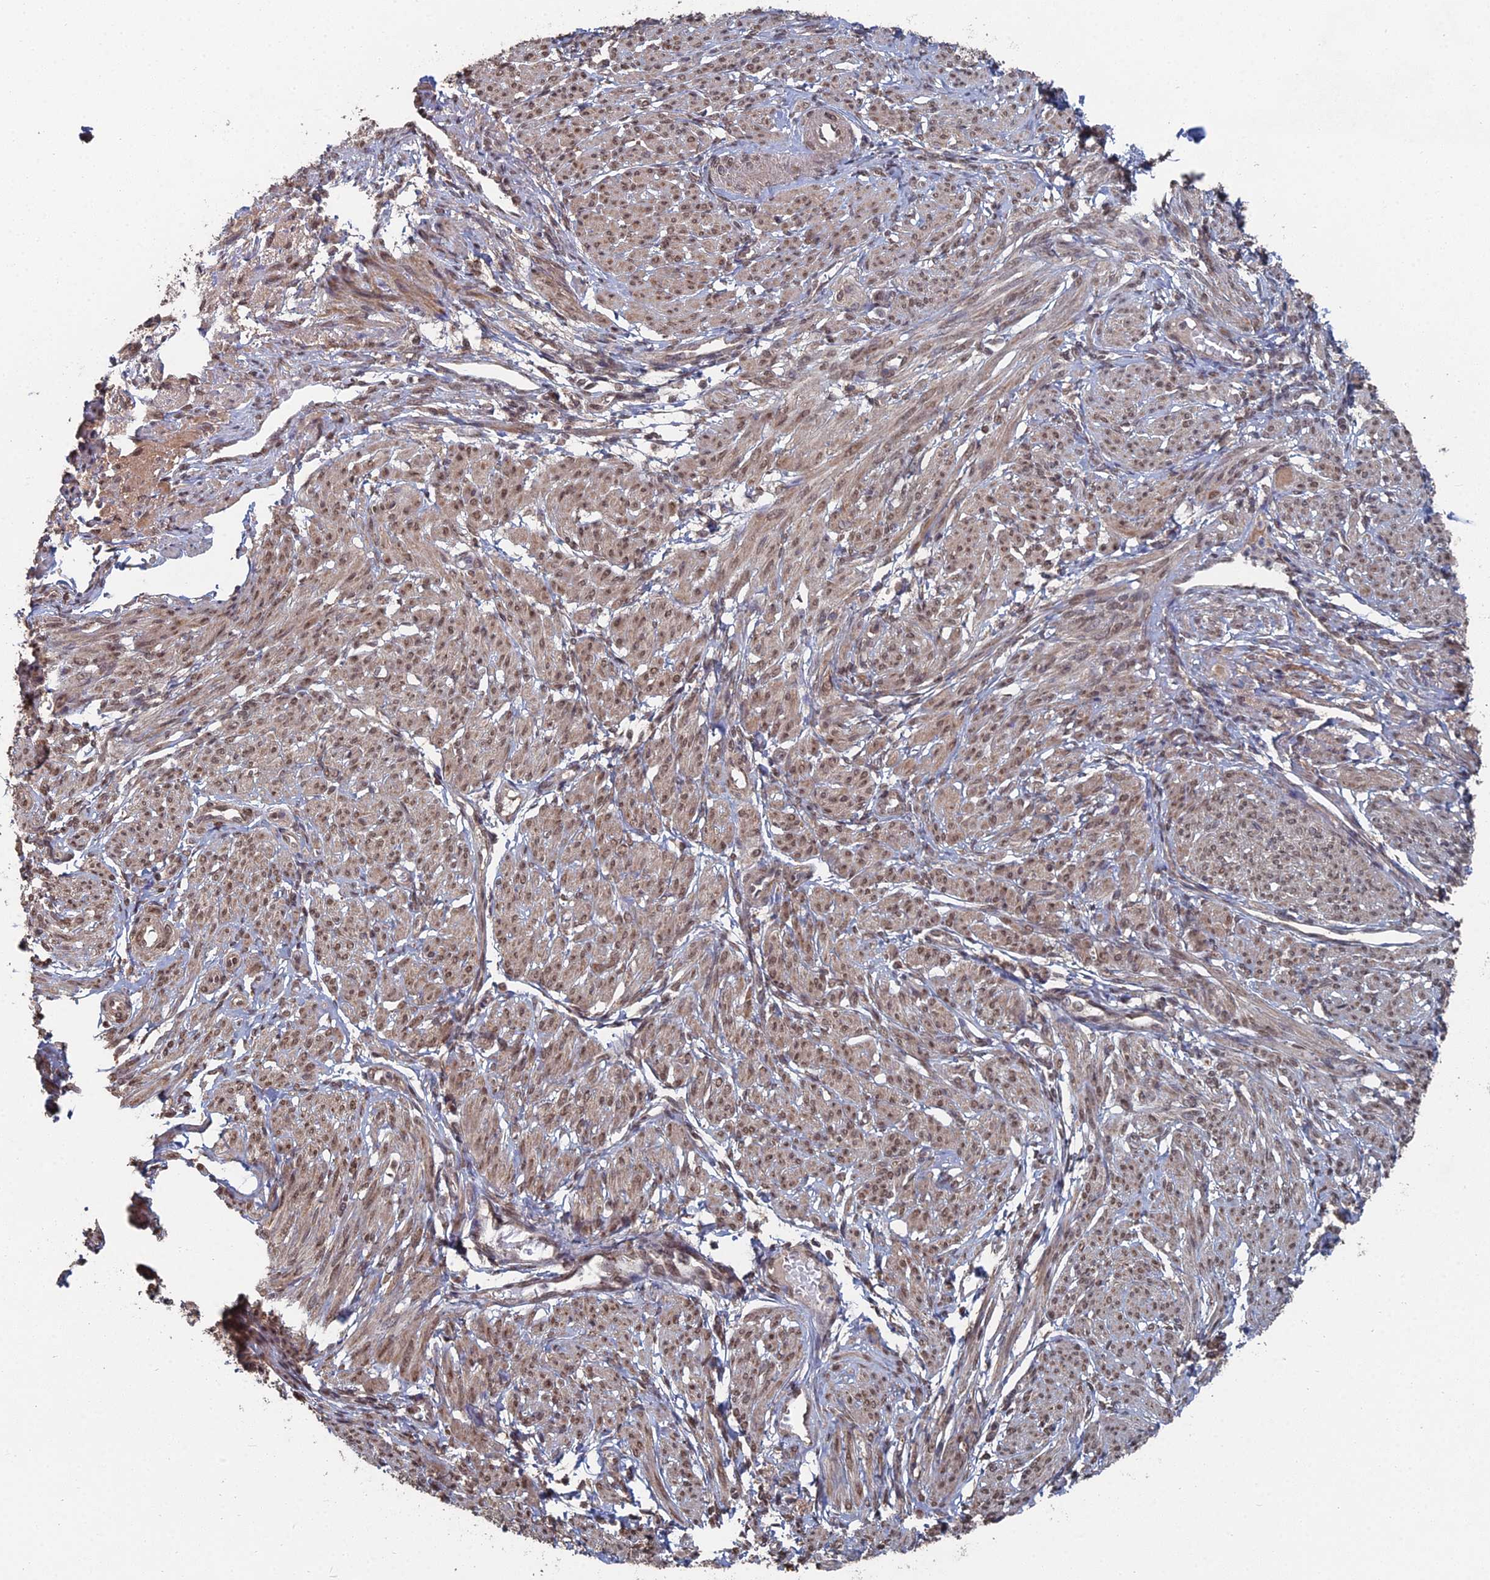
{"staining": {"intensity": "moderate", "quantity": "25%-75%", "location": "cytoplasmic/membranous,nuclear"}, "tissue": "smooth muscle", "cell_type": "Smooth muscle cells", "image_type": "normal", "snomed": [{"axis": "morphology", "description": "Normal tissue, NOS"}, {"axis": "topography", "description": "Smooth muscle"}], "caption": "DAB immunohistochemical staining of benign smooth muscle reveals moderate cytoplasmic/membranous,nuclear protein positivity in approximately 25%-75% of smooth muscle cells.", "gene": "CCNP", "patient": {"sex": "female", "age": 39}}